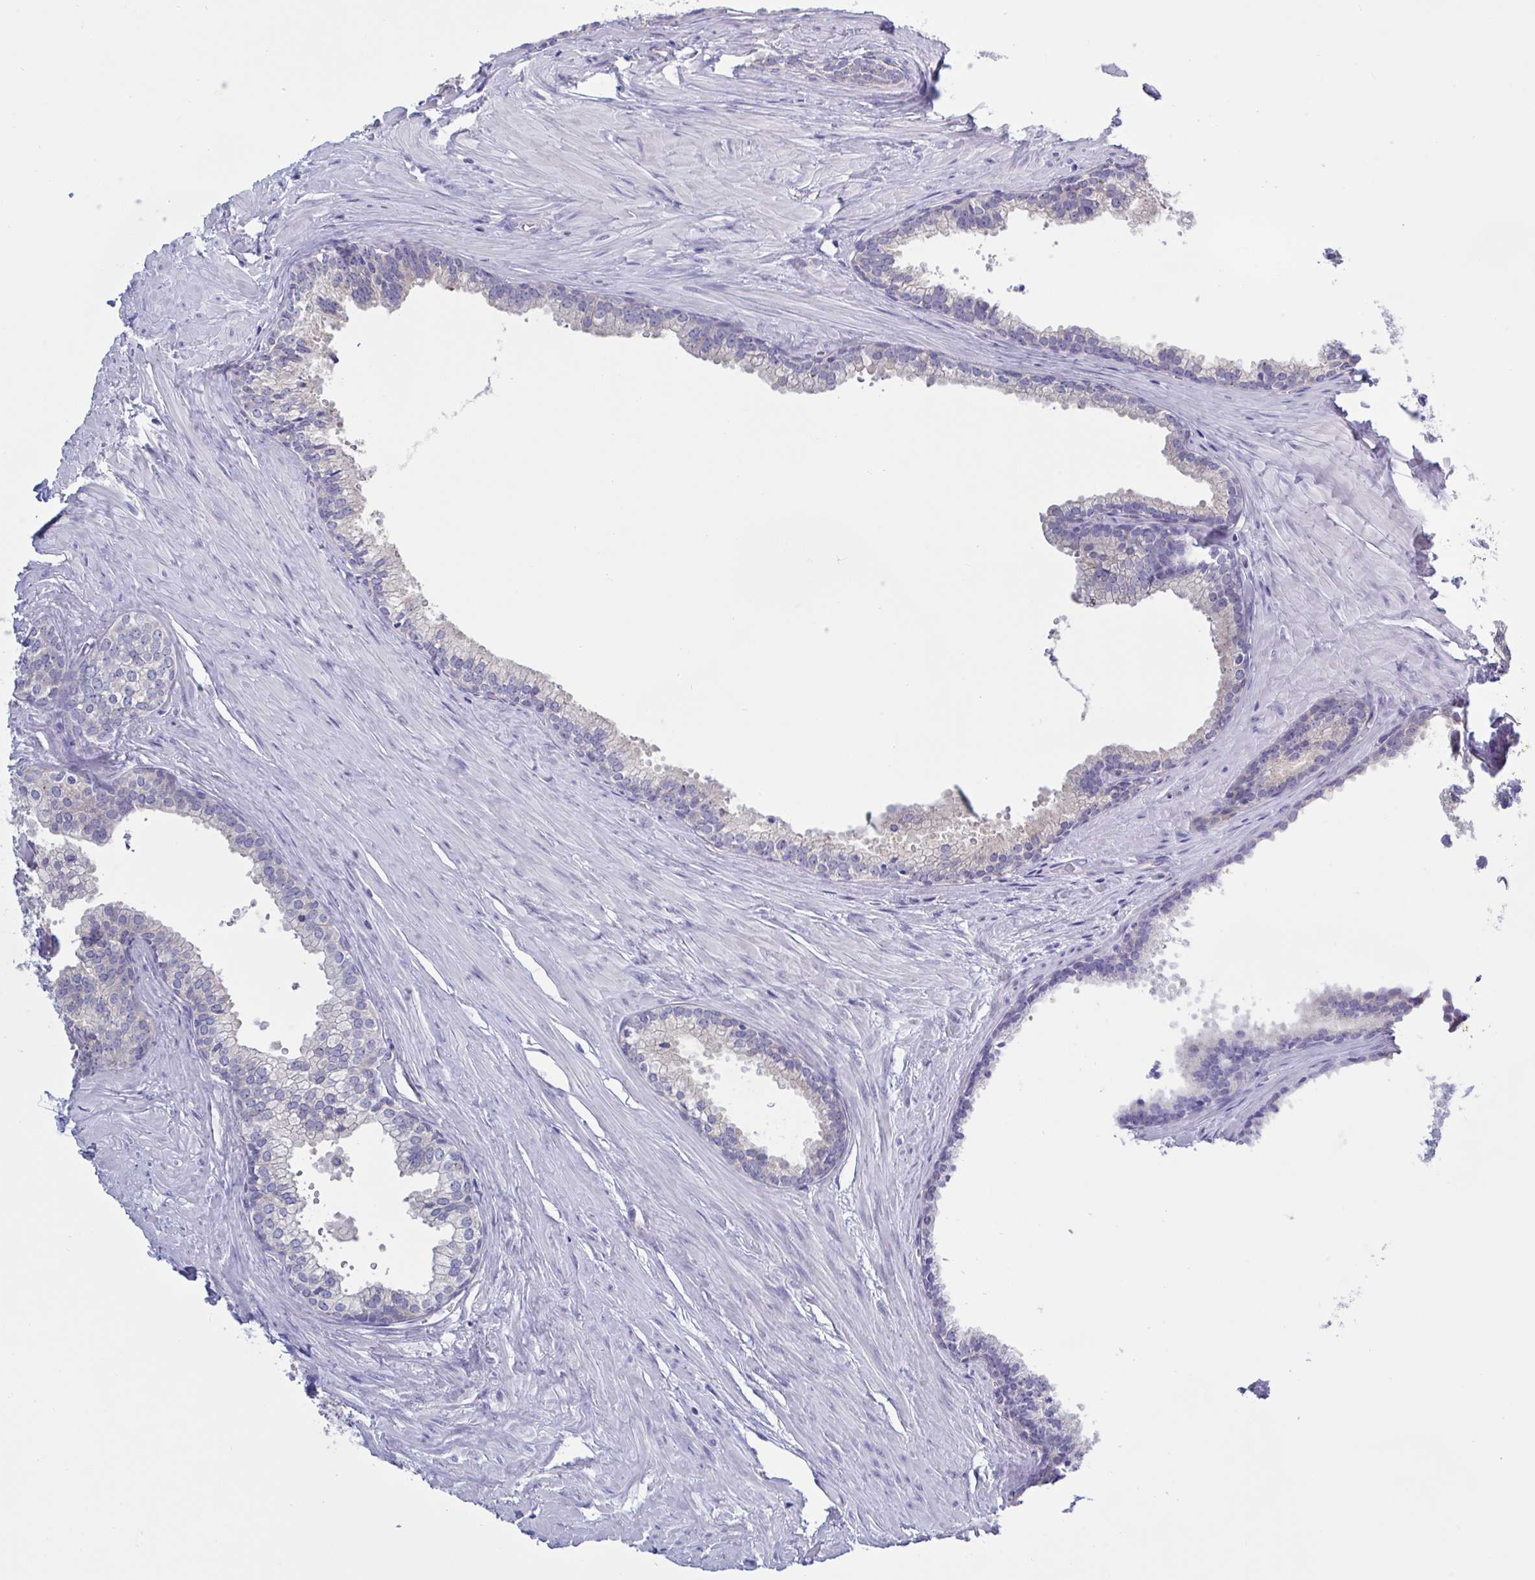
{"staining": {"intensity": "strong", "quantity": "<25%", "location": "cytoplasmic/membranous"}, "tissue": "prostate", "cell_type": "Glandular cells", "image_type": "normal", "snomed": [{"axis": "morphology", "description": "Normal tissue, NOS"}, {"axis": "topography", "description": "Prostate"}, {"axis": "topography", "description": "Peripheral nerve tissue"}], "caption": "Strong cytoplasmic/membranous protein staining is appreciated in approximately <25% of glandular cells in prostate. Using DAB (3,3'-diaminobenzidine) (brown) and hematoxylin (blue) stains, captured at high magnification using brightfield microscopy.", "gene": "CHMP5", "patient": {"sex": "male", "age": 55}}